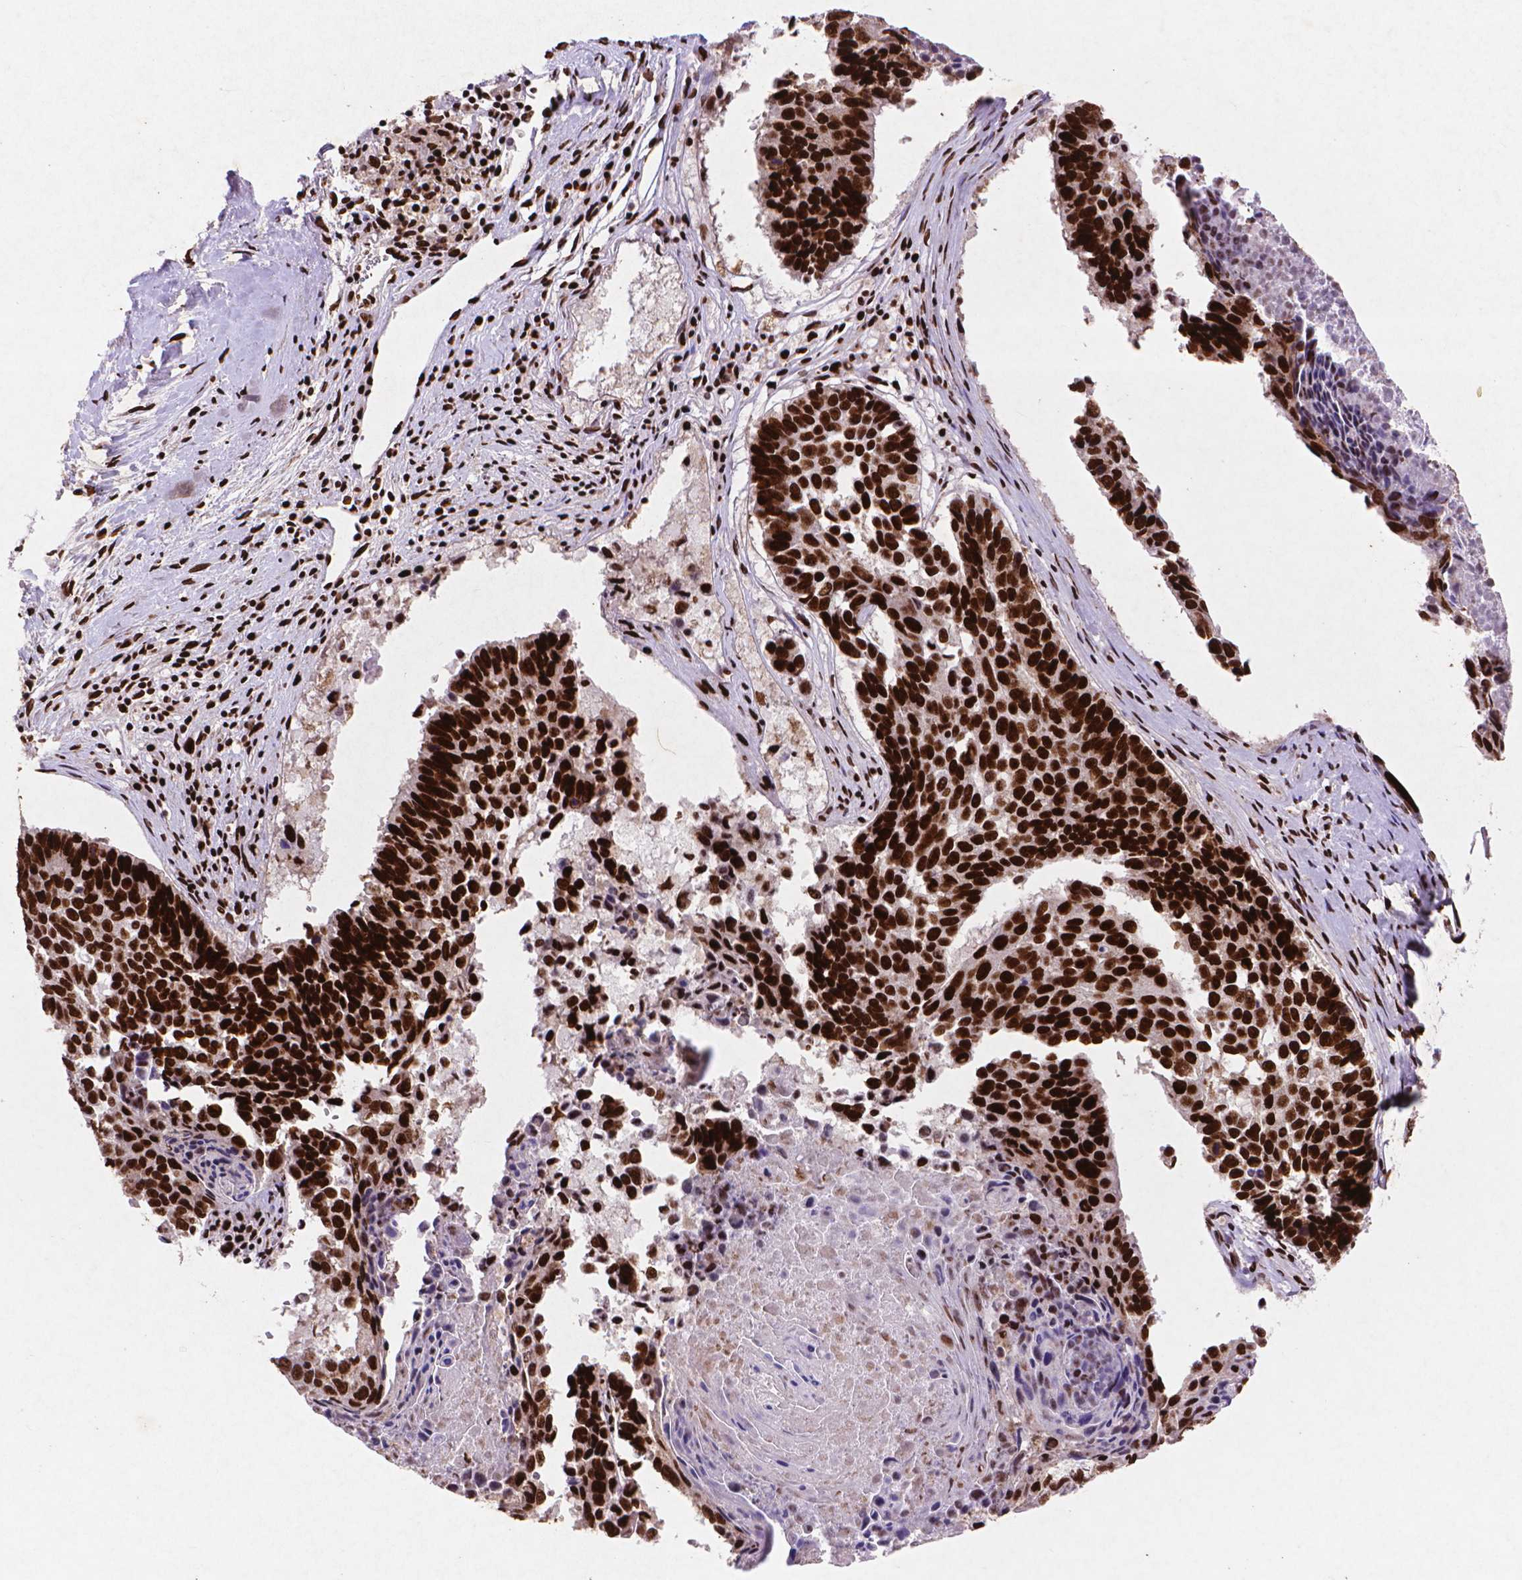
{"staining": {"intensity": "strong", "quantity": ">75%", "location": "nuclear"}, "tissue": "lung cancer", "cell_type": "Tumor cells", "image_type": "cancer", "snomed": [{"axis": "morphology", "description": "Squamous cell carcinoma, NOS"}, {"axis": "topography", "description": "Lung"}], "caption": "Lung cancer was stained to show a protein in brown. There is high levels of strong nuclear positivity in about >75% of tumor cells.", "gene": "CITED2", "patient": {"sex": "male", "age": 73}}